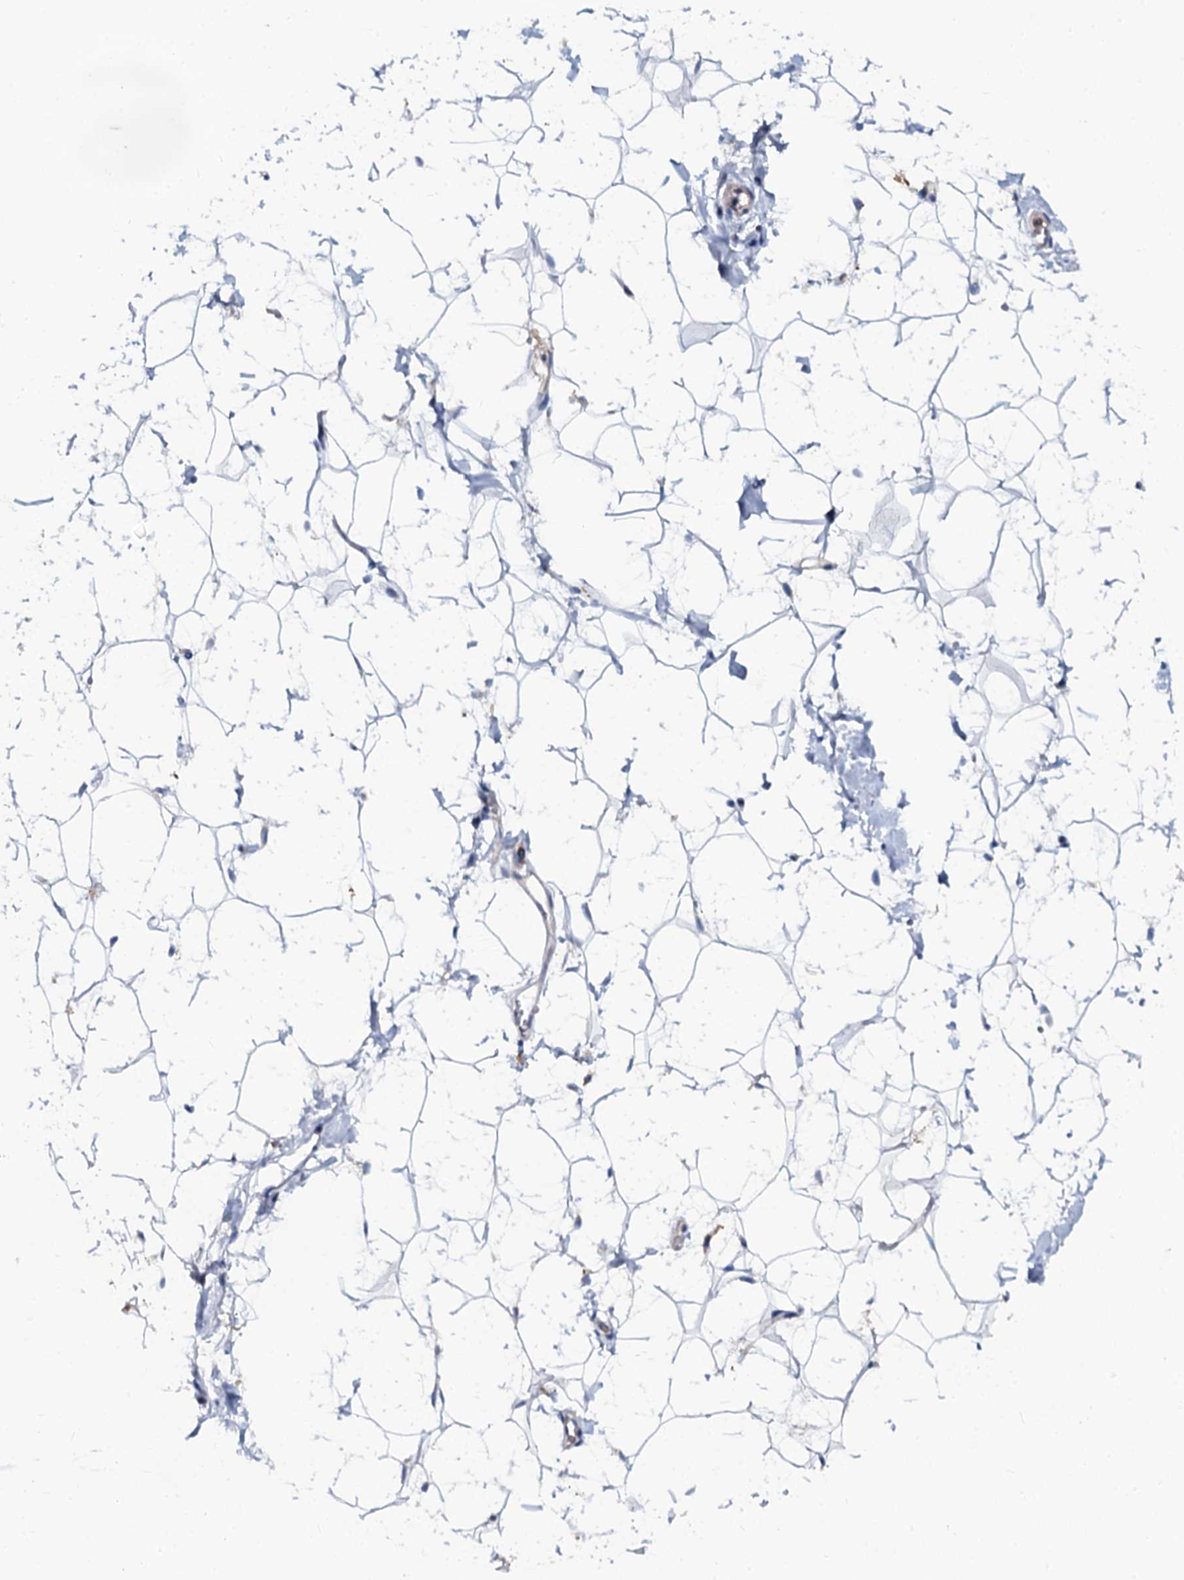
{"staining": {"intensity": "negative", "quantity": "none", "location": "none"}, "tissue": "adipose tissue", "cell_type": "Adipocytes", "image_type": "normal", "snomed": [{"axis": "morphology", "description": "Normal tissue, NOS"}, {"axis": "topography", "description": "Breast"}], "caption": "IHC micrograph of benign adipose tissue: human adipose tissue stained with DAB (3,3'-diaminobenzidine) reveals no significant protein positivity in adipocytes.", "gene": "OTOL1", "patient": {"sex": "female", "age": 26}}